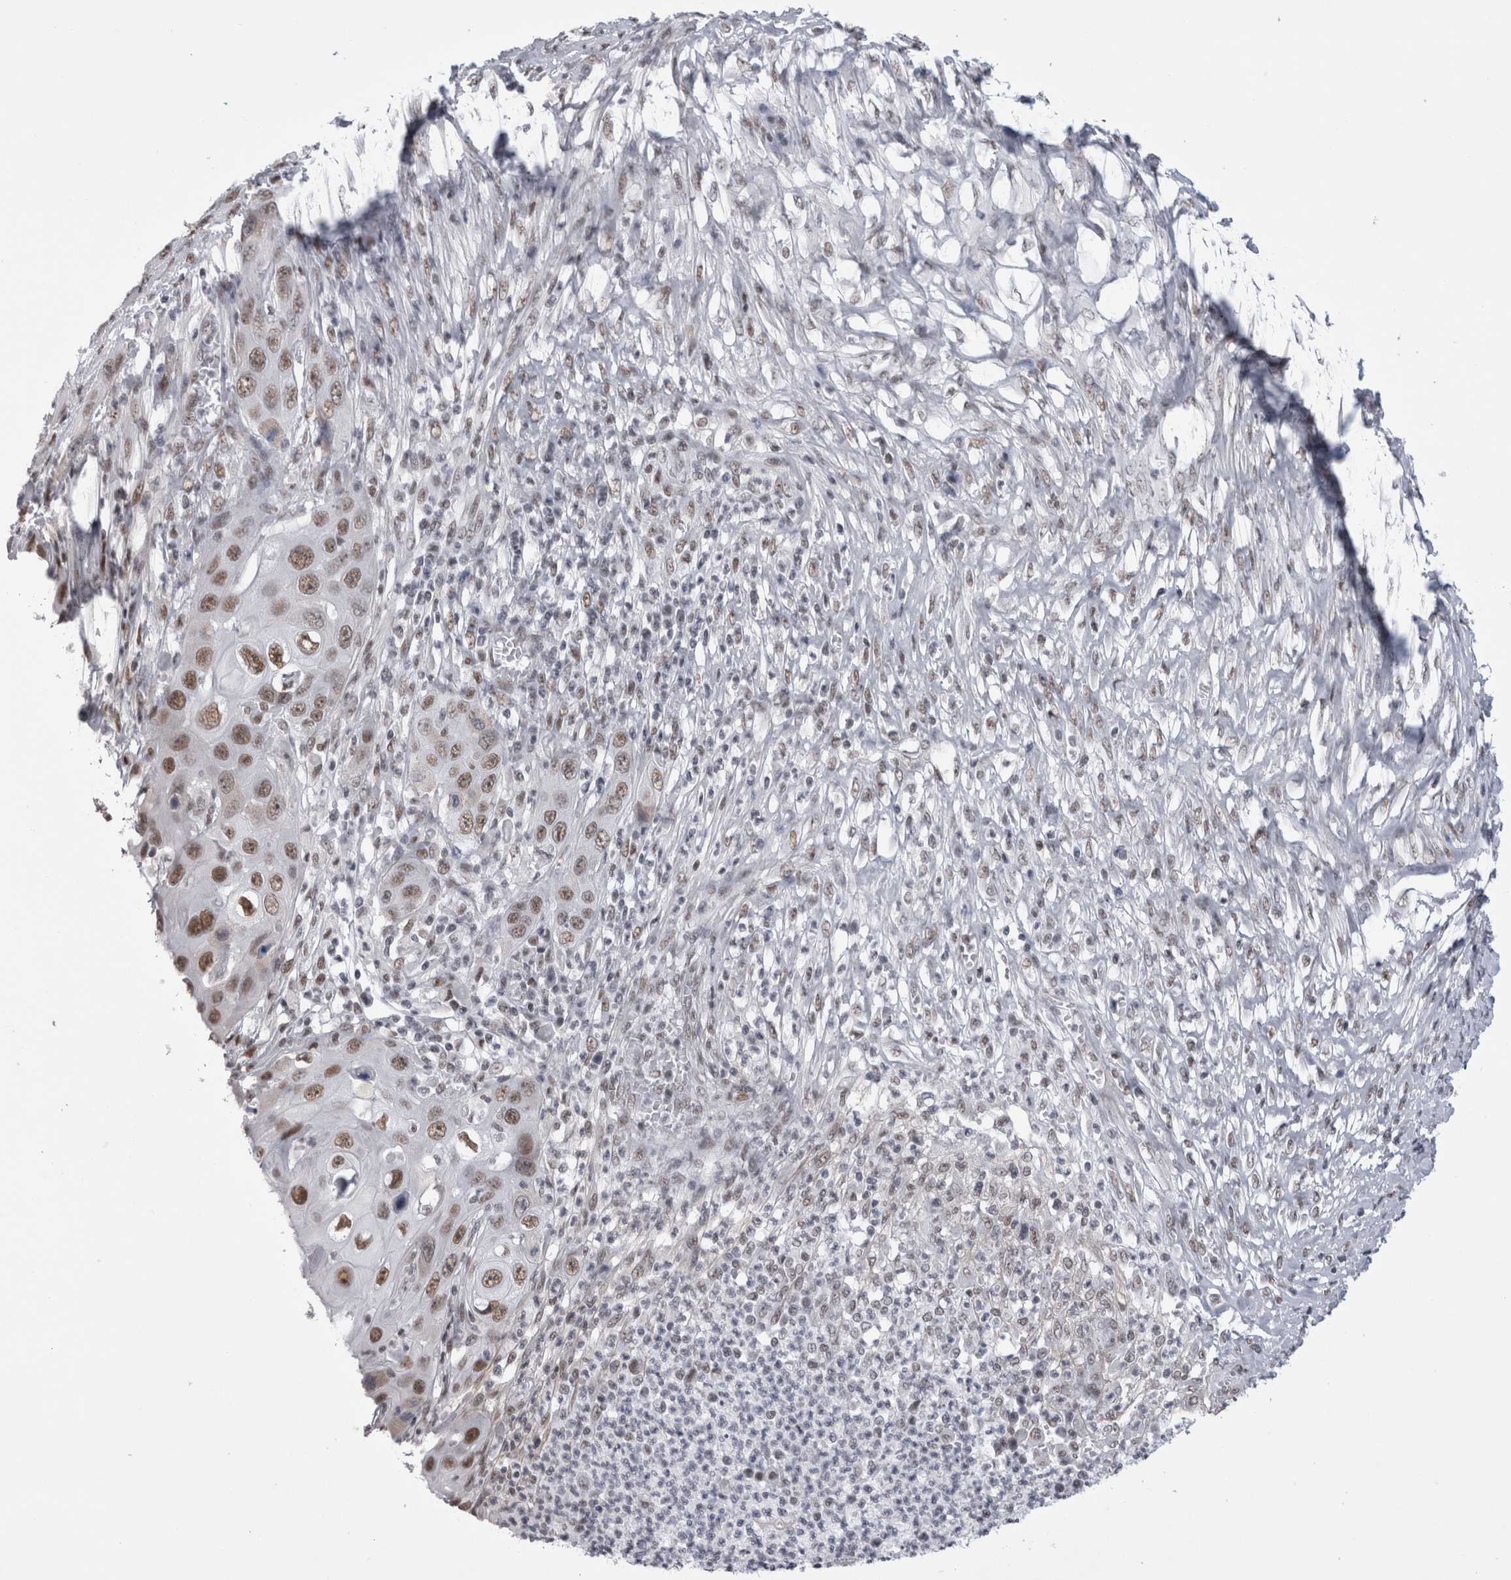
{"staining": {"intensity": "moderate", "quantity": ">75%", "location": "nuclear"}, "tissue": "skin cancer", "cell_type": "Tumor cells", "image_type": "cancer", "snomed": [{"axis": "morphology", "description": "Squamous cell carcinoma, NOS"}, {"axis": "topography", "description": "Skin"}], "caption": "Skin cancer (squamous cell carcinoma) stained with IHC exhibits moderate nuclear staining in about >75% of tumor cells.", "gene": "API5", "patient": {"sex": "male", "age": 55}}